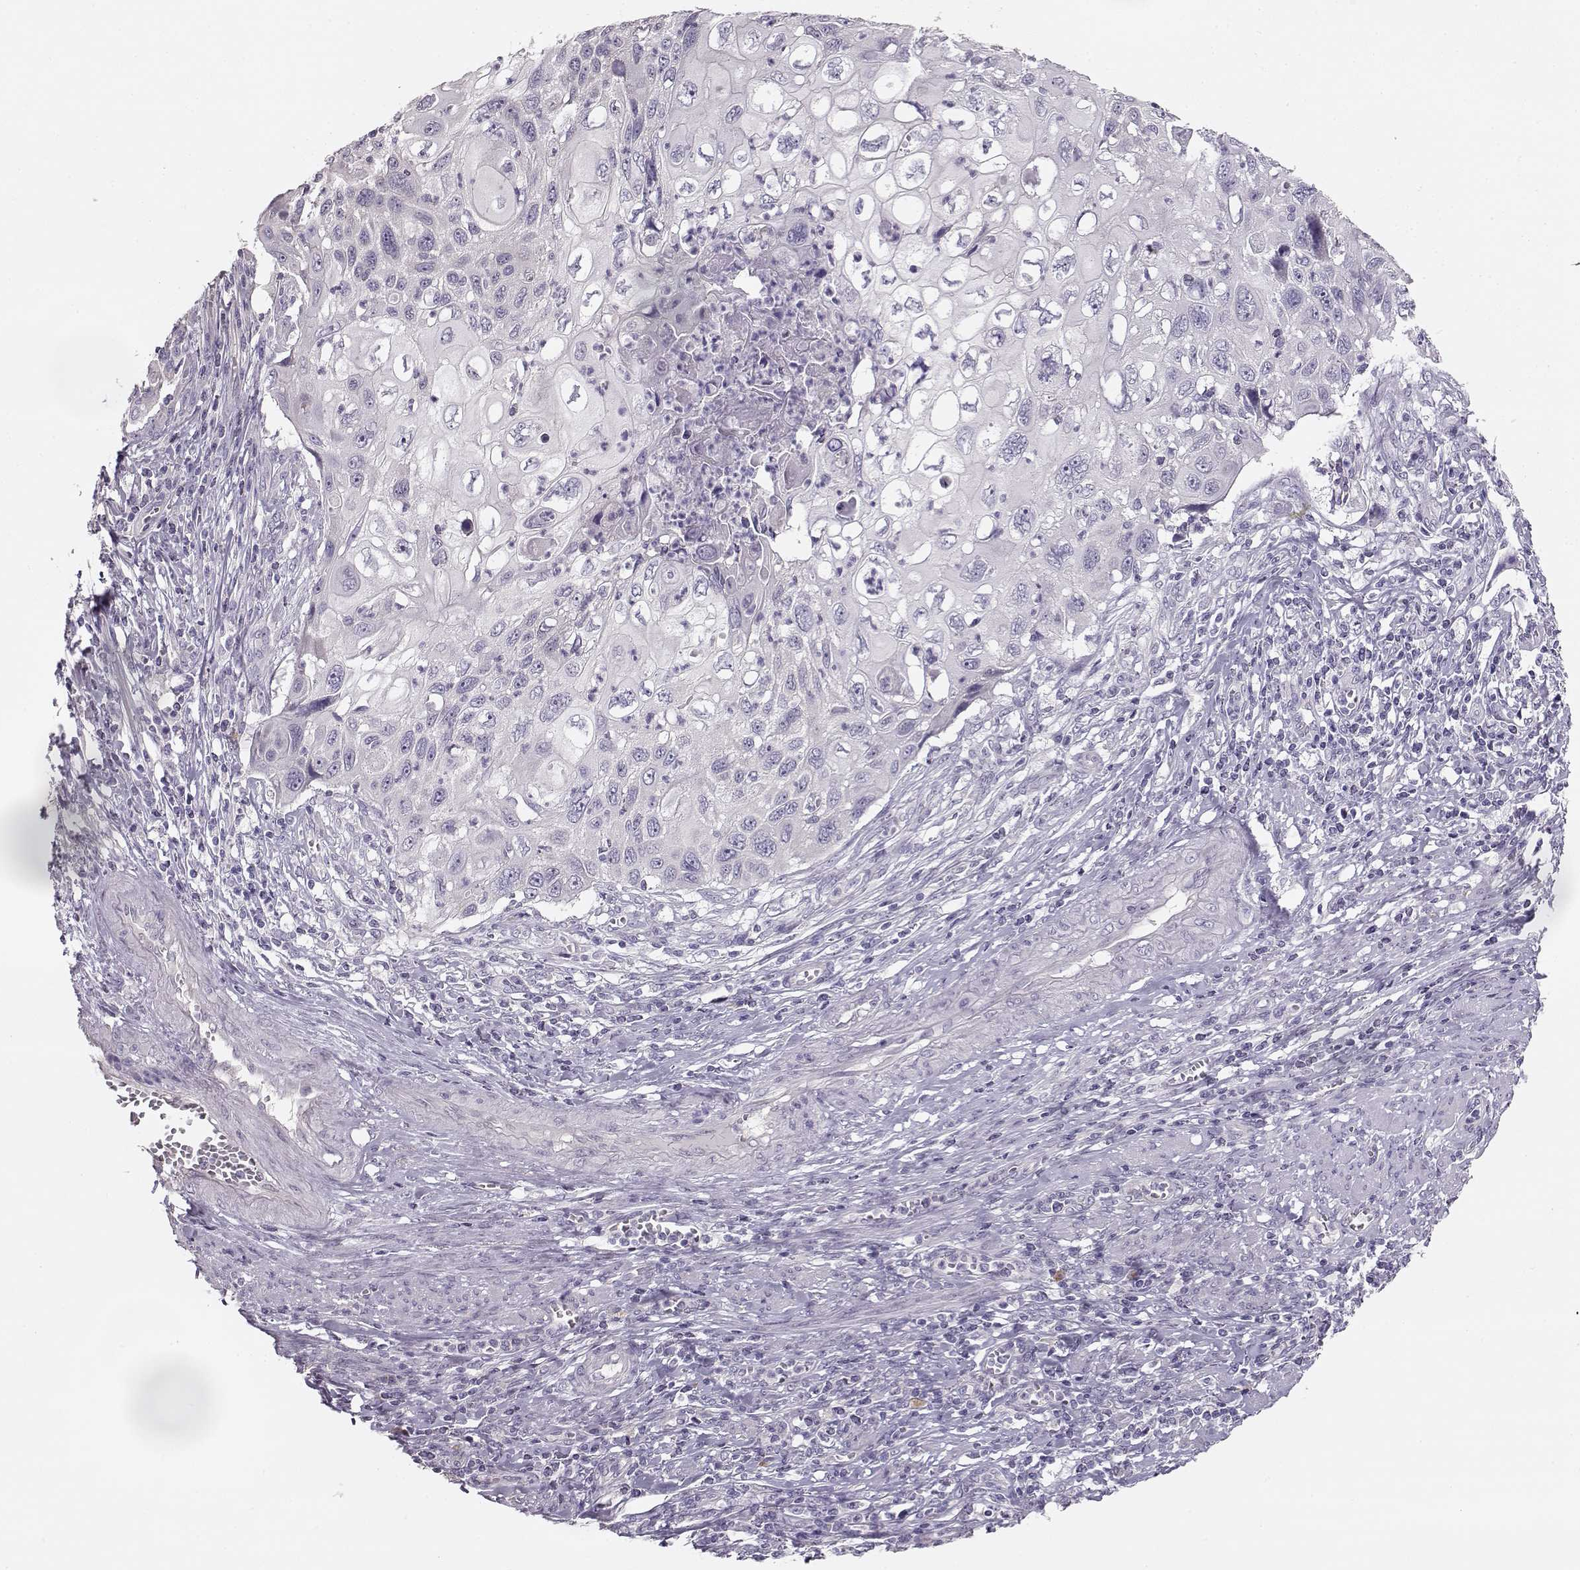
{"staining": {"intensity": "negative", "quantity": "none", "location": "none"}, "tissue": "cervical cancer", "cell_type": "Tumor cells", "image_type": "cancer", "snomed": [{"axis": "morphology", "description": "Squamous cell carcinoma, NOS"}, {"axis": "topography", "description": "Cervix"}], "caption": "There is no significant staining in tumor cells of cervical squamous cell carcinoma. (DAB immunohistochemistry (IHC), high magnification).", "gene": "GLIPR1L2", "patient": {"sex": "female", "age": 70}}